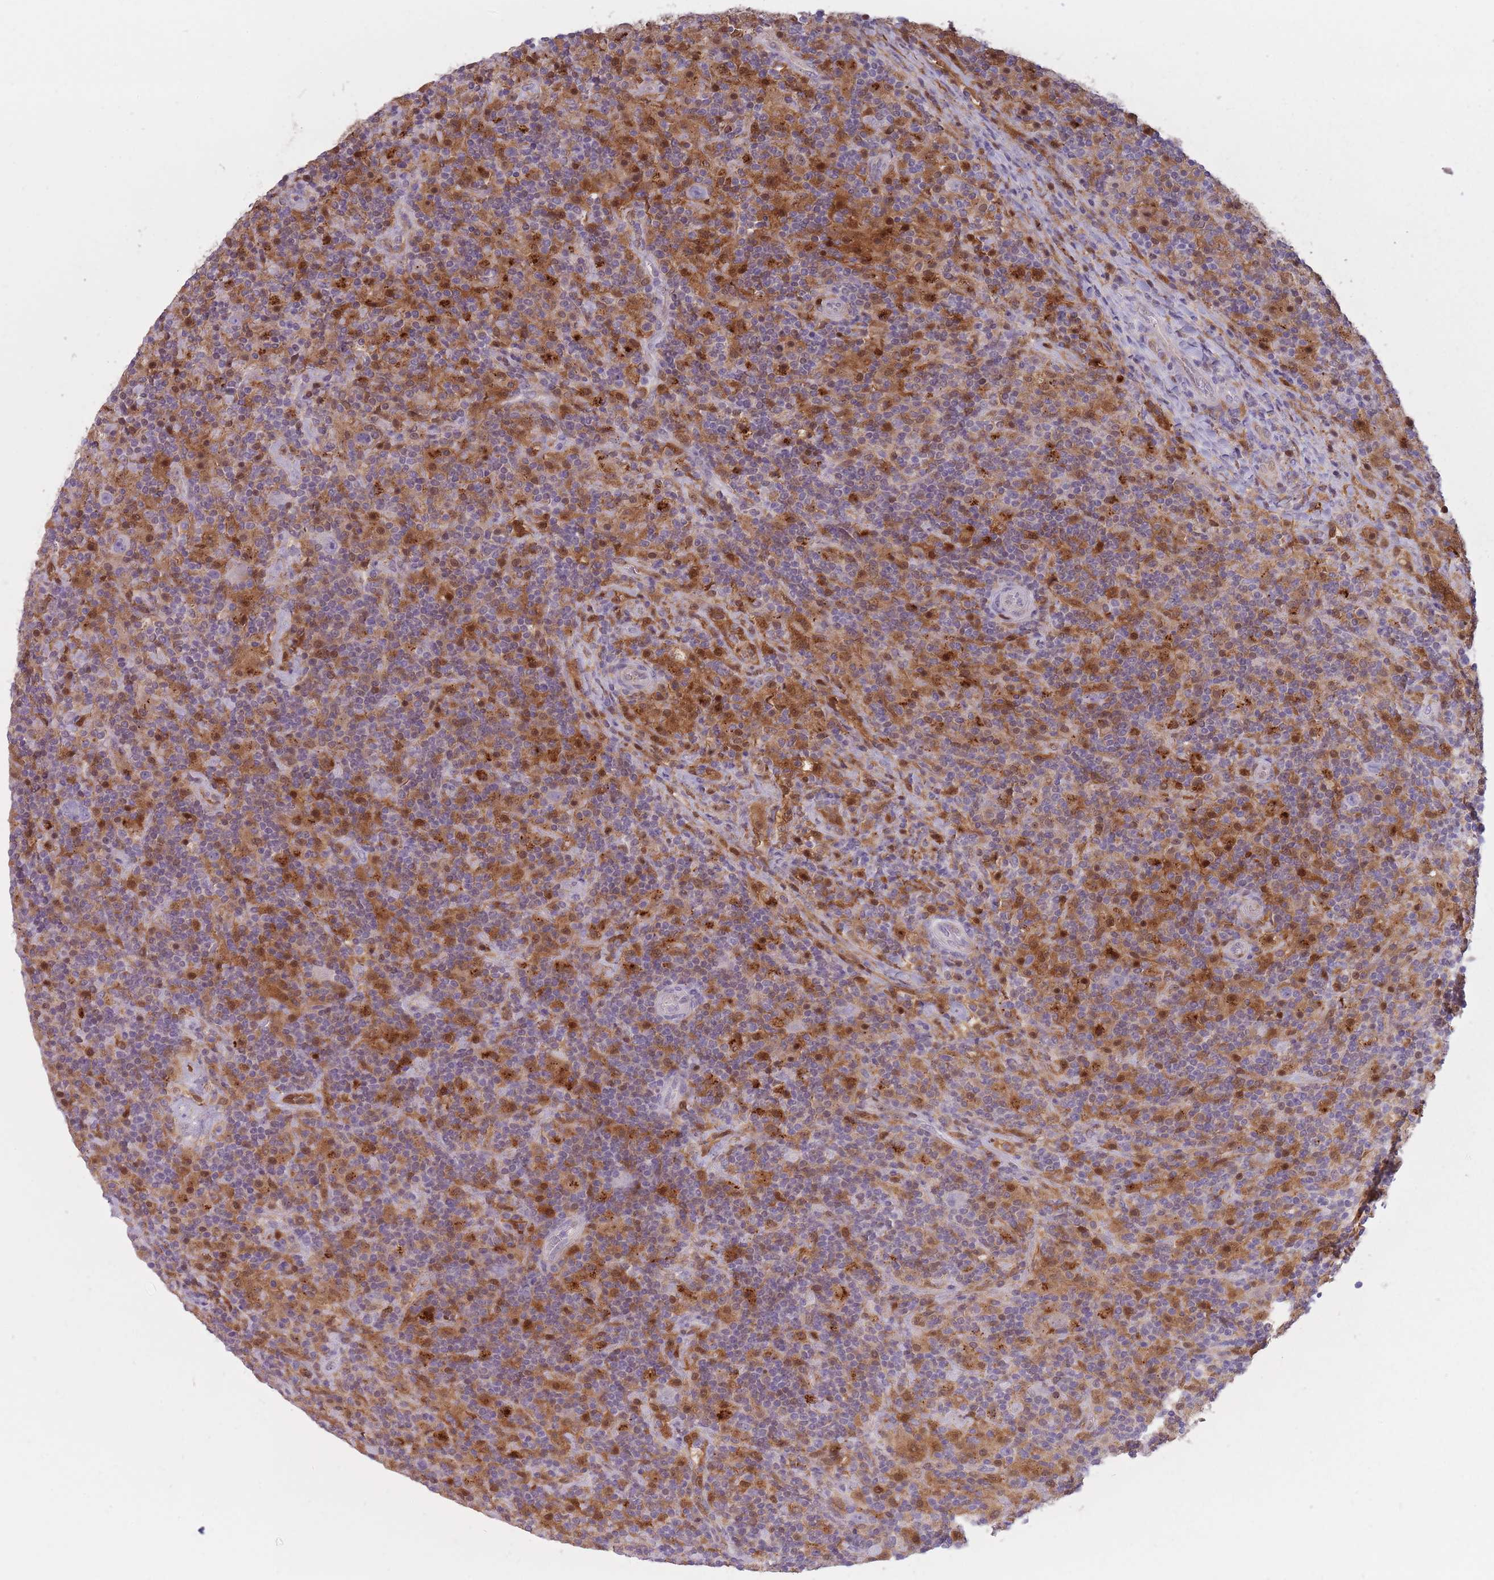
{"staining": {"intensity": "negative", "quantity": "none", "location": "none"}, "tissue": "lymphoma", "cell_type": "Tumor cells", "image_type": "cancer", "snomed": [{"axis": "morphology", "description": "Hodgkin's disease, NOS"}, {"axis": "topography", "description": "Lymph node"}], "caption": "Immunohistochemistry (IHC) photomicrograph of neoplastic tissue: Hodgkin's disease stained with DAB demonstrates no significant protein staining in tumor cells.", "gene": "LGALS9", "patient": {"sex": "male", "age": 70}}